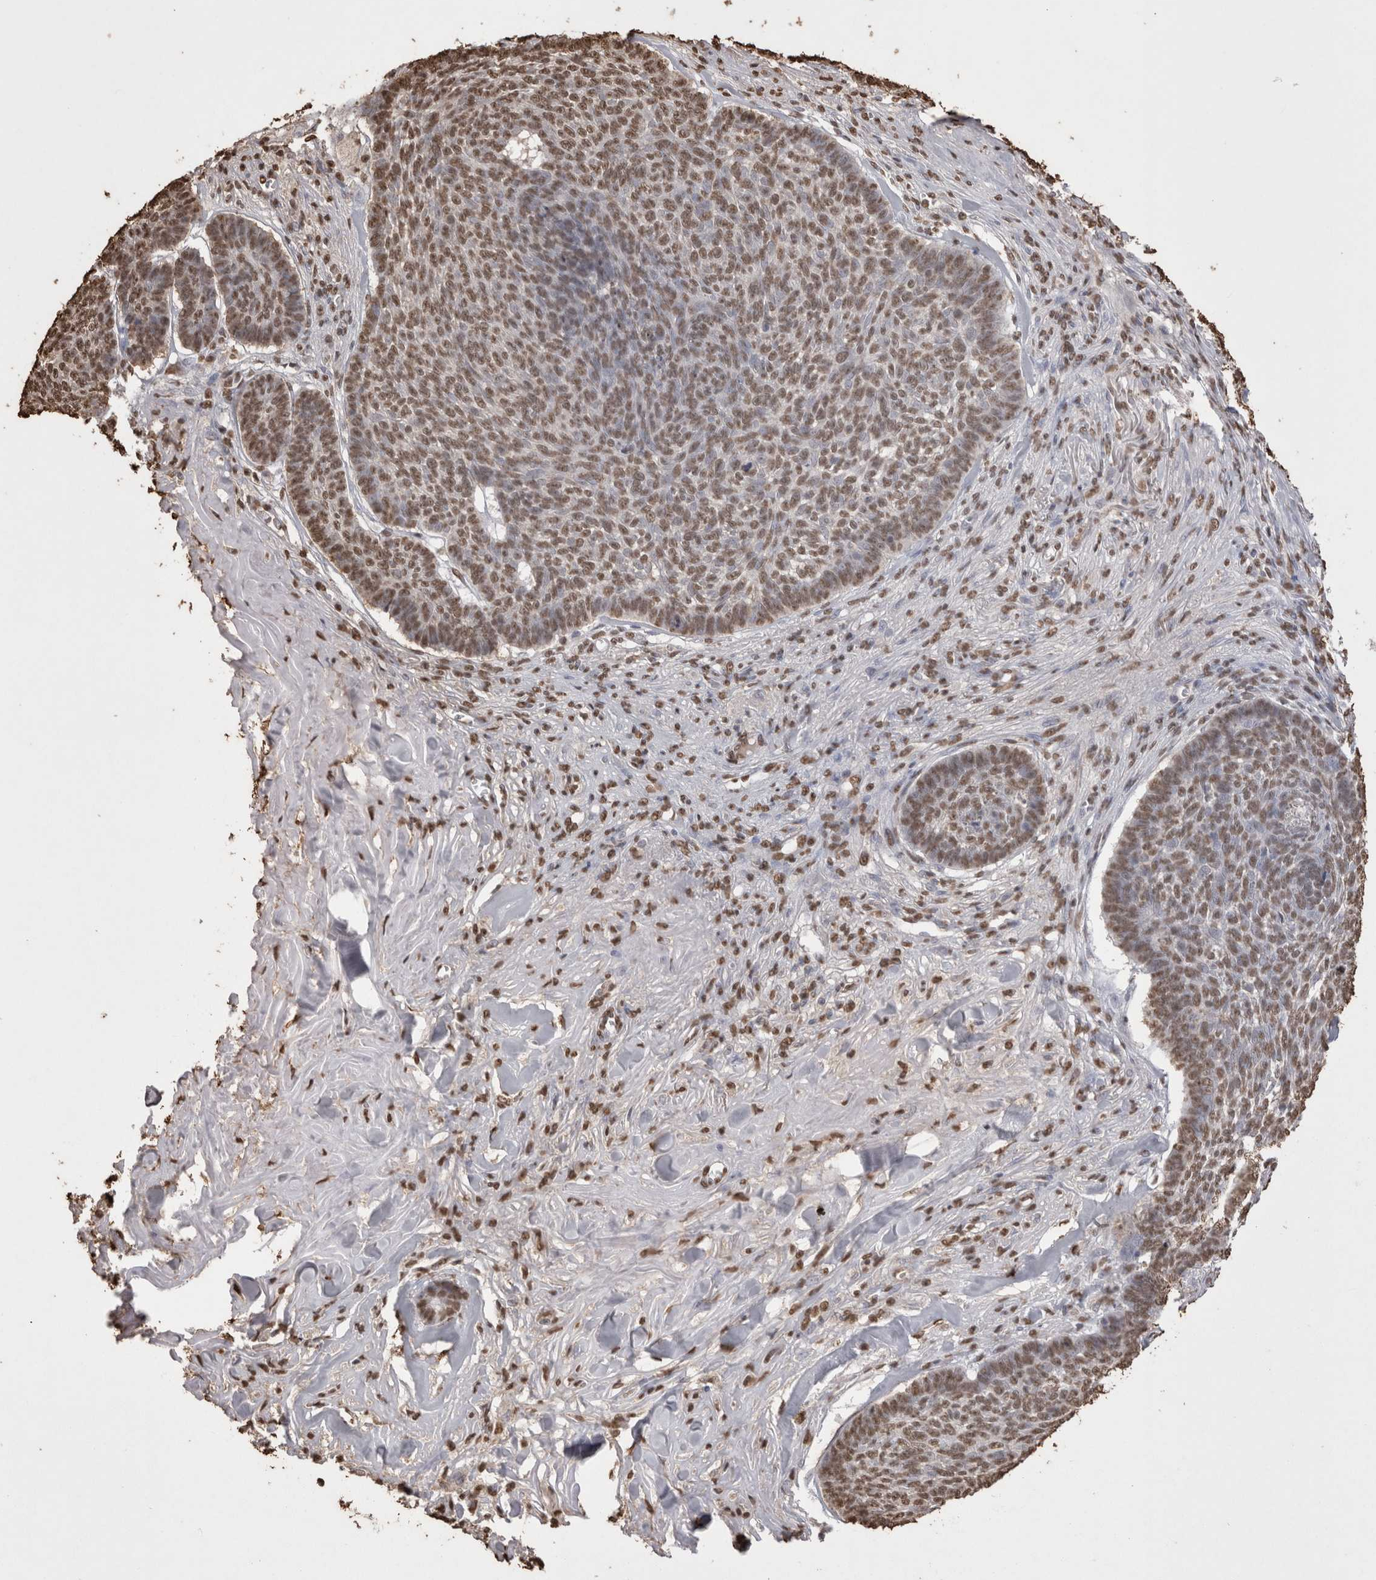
{"staining": {"intensity": "moderate", "quantity": ">75%", "location": "nuclear"}, "tissue": "skin cancer", "cell_type": "Tumor cells", "image_type": "cancer", "snomed": [{"axis": "morphology", "description": "Basal cell carcinoma"}, {"axis": "topography", "description": "Skin"}], "caption": "Immunohistochemical staining of human skin cancer shows medium levels of moderate nuclear expression in approximately >75% of tumor cells. The protein is stained brown, and the nuclei are stained in blue (DAB IHC with brightfield microscopy, high magnification).", "gene": "POU5F1", "patient": {"sex": "male", "age": 84}}